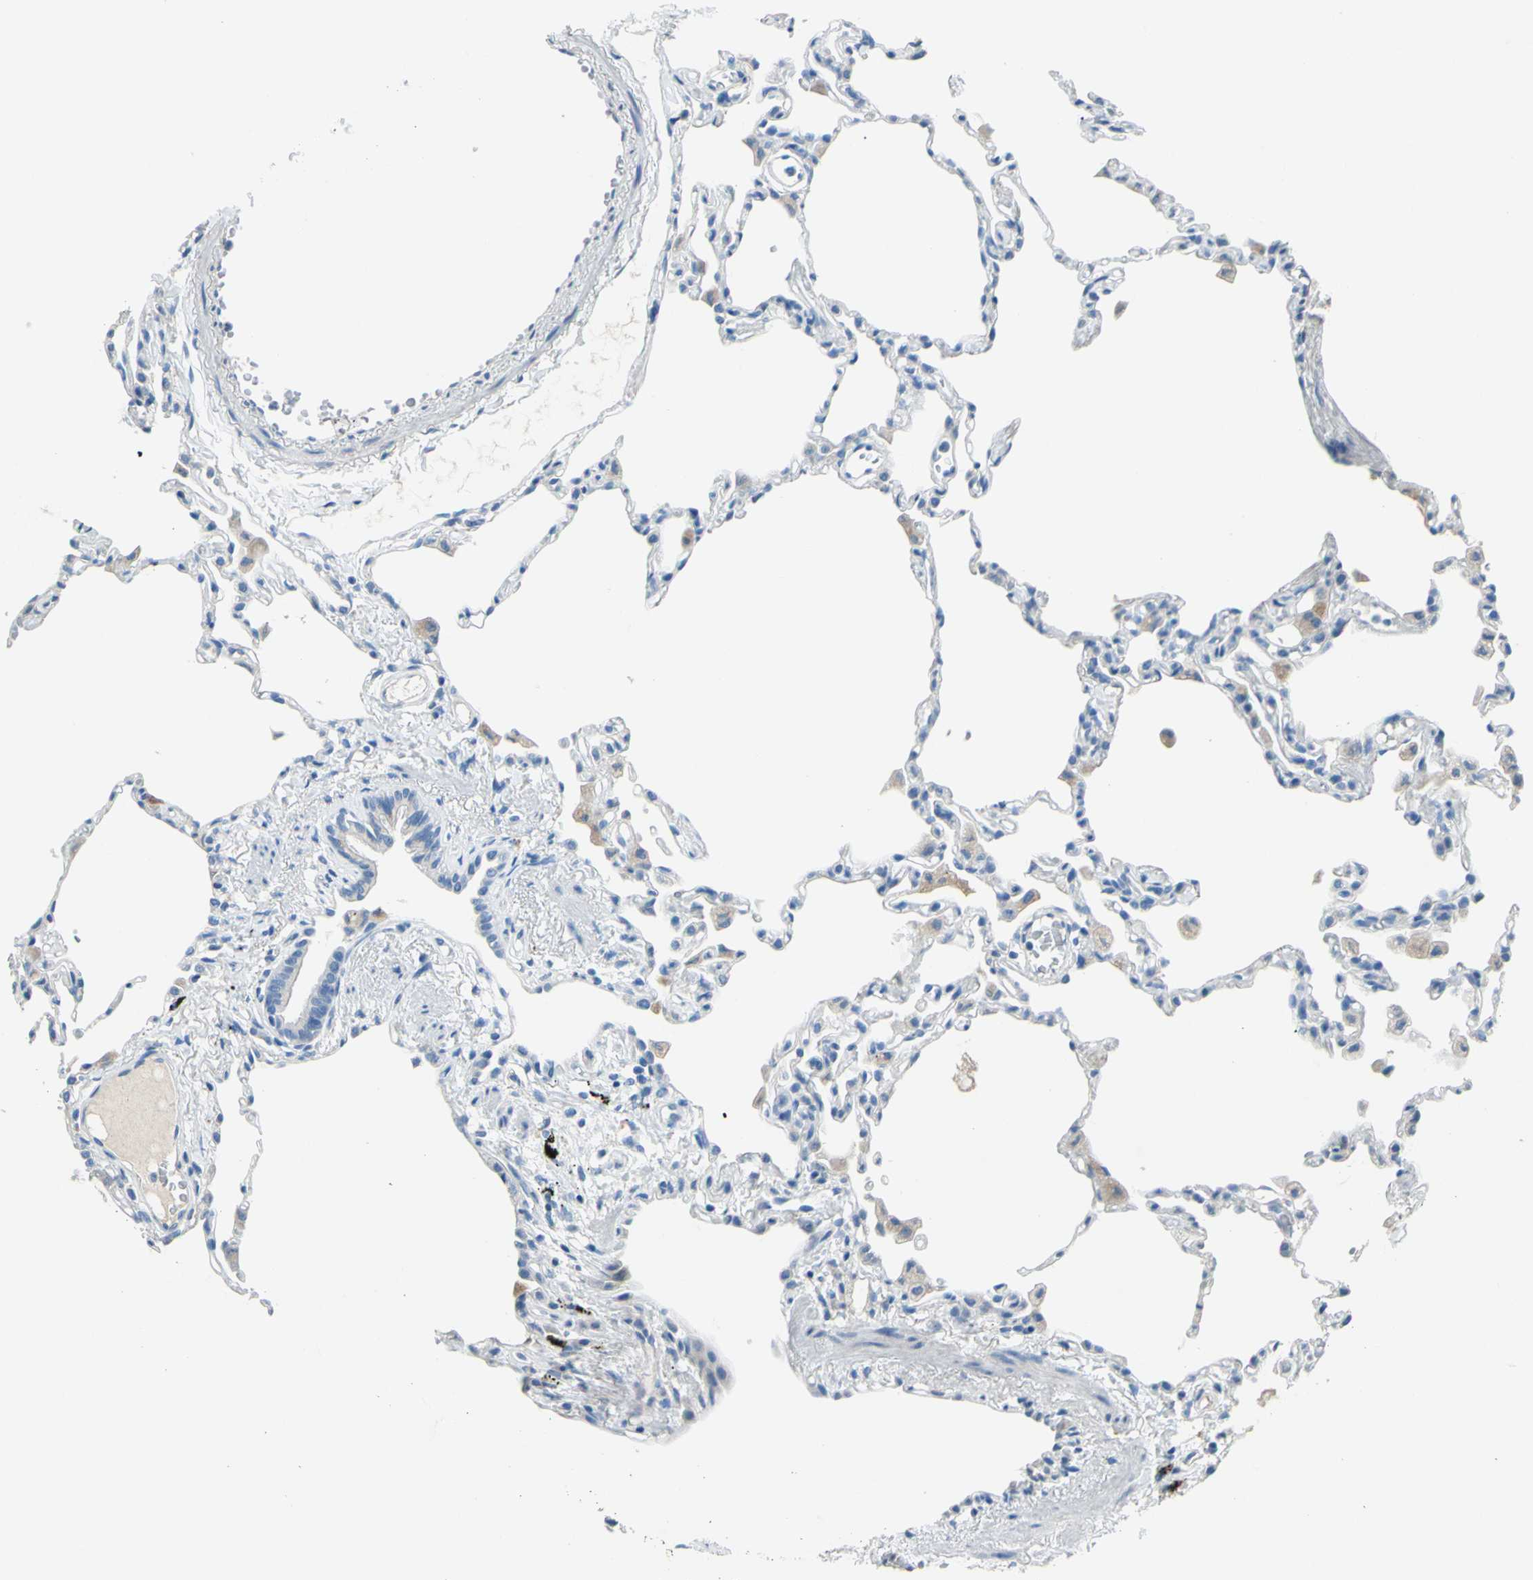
{"staining": {"intensity": "negative", "quantity": "none", "location": "none"}, "tissue": "lung", "cell_type": "Alveolar cells", "image_type": "normal", "snomed": [{"axis": "morphology", "description": "Normal tissue, NOS"}, {"axis": "topography", "description": "Lung"}], "caption": "The micrograph exhibits no significant staining in alveolar cells of lung.", "gene": "CDH10", "patient": {"sex": "female", "age": 49}}